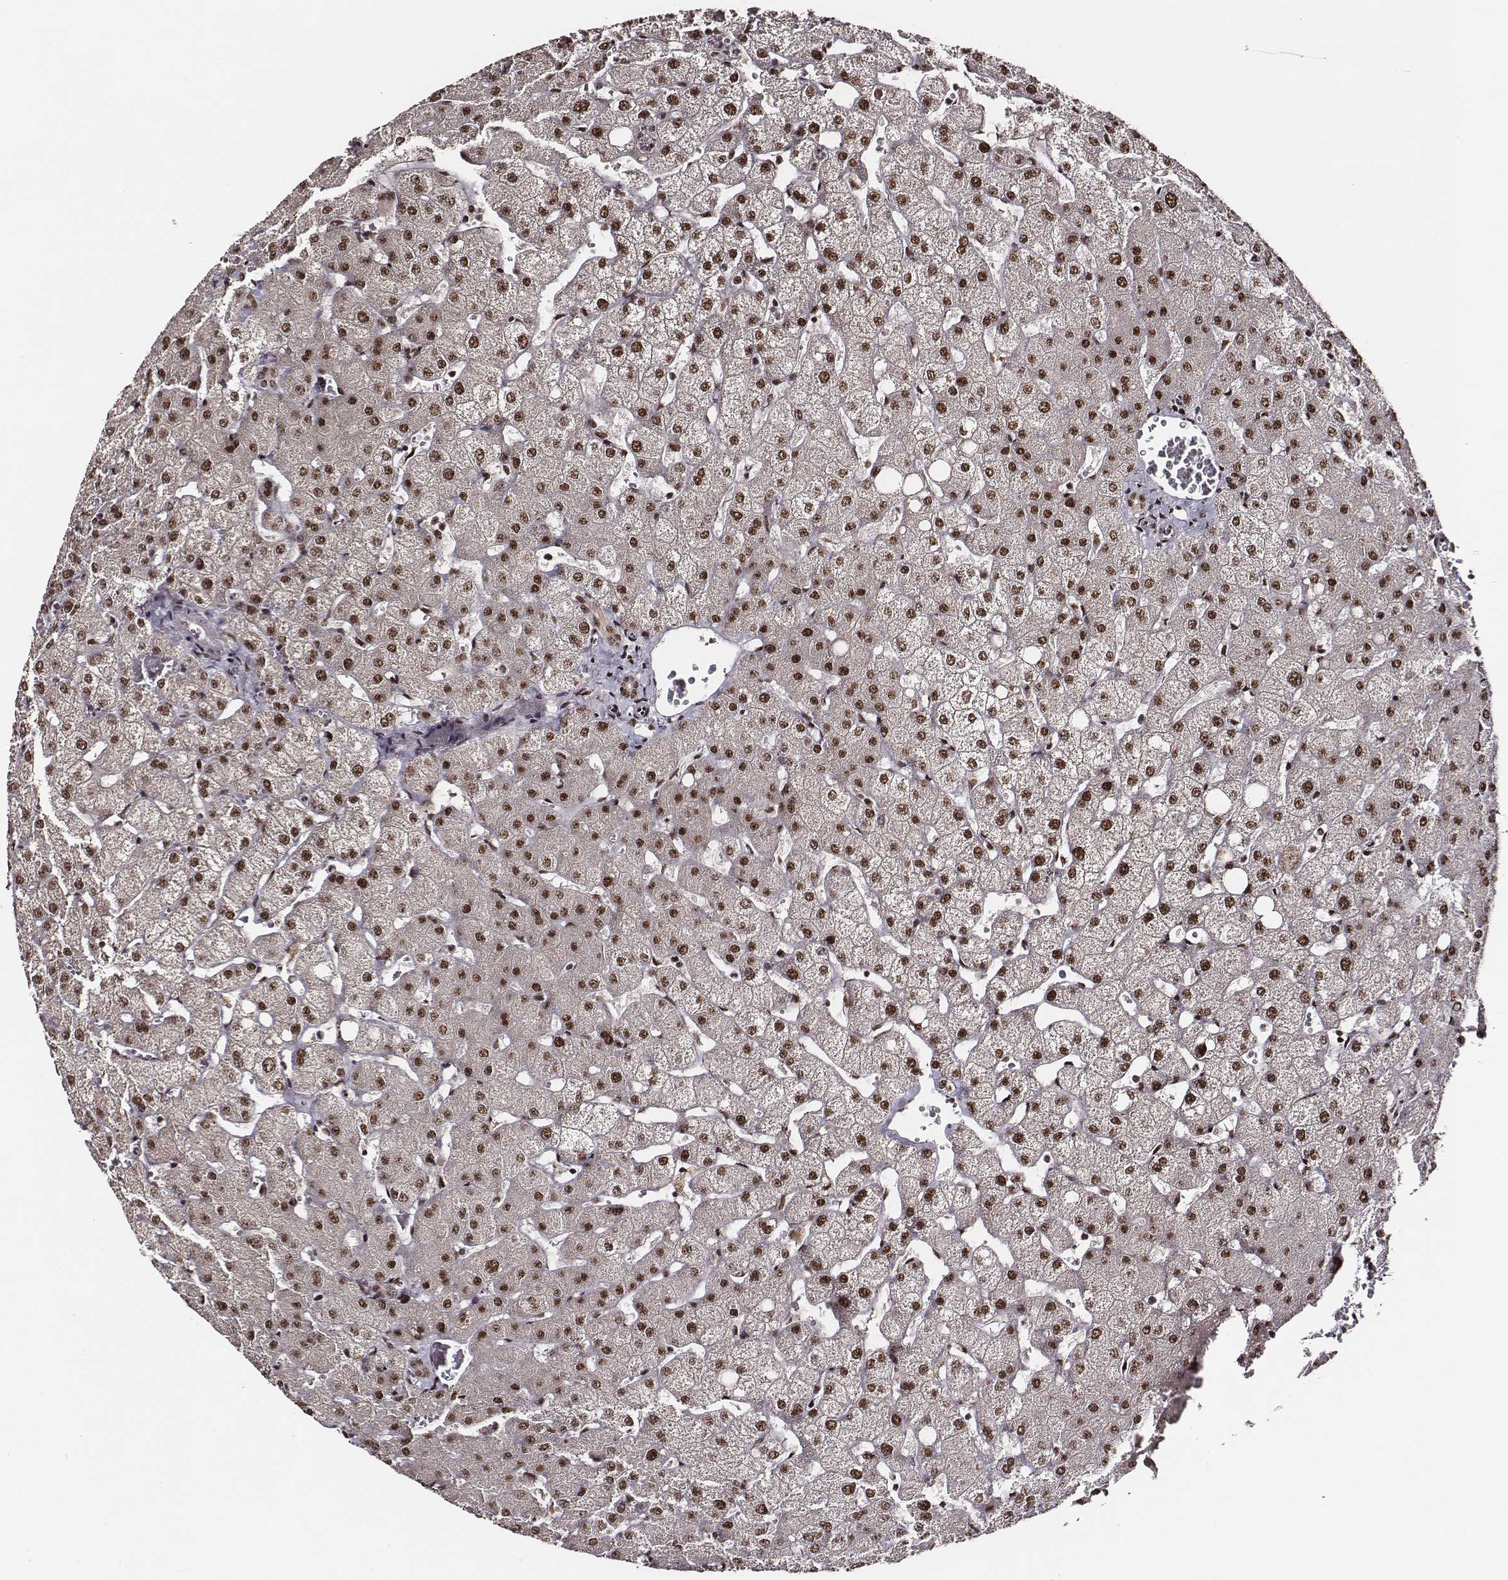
{"staining": {"intensity": "moderate", "quantity": ">75%", "location": "nuclear"}, "tissue": "liver", "cell_type": "Cholangiocytes", "image_type": "normal", "snomed": [{"axis": "morphology", "description": "Normal tissue, NOS"}, {"axis": "topography", "description": "Liver"}], "caption": "Immunohistochemistry (IHC) micrograph of normal liver: human liver stained using immunohistochemistry (IHC) reveals medium levels of moderate protein expression localized specifically in the nuclear of cholangiocytes, appearing as a nuclear brown color.", "gene": "PPARA", "patient": {"sex": "female", "age": 54}}